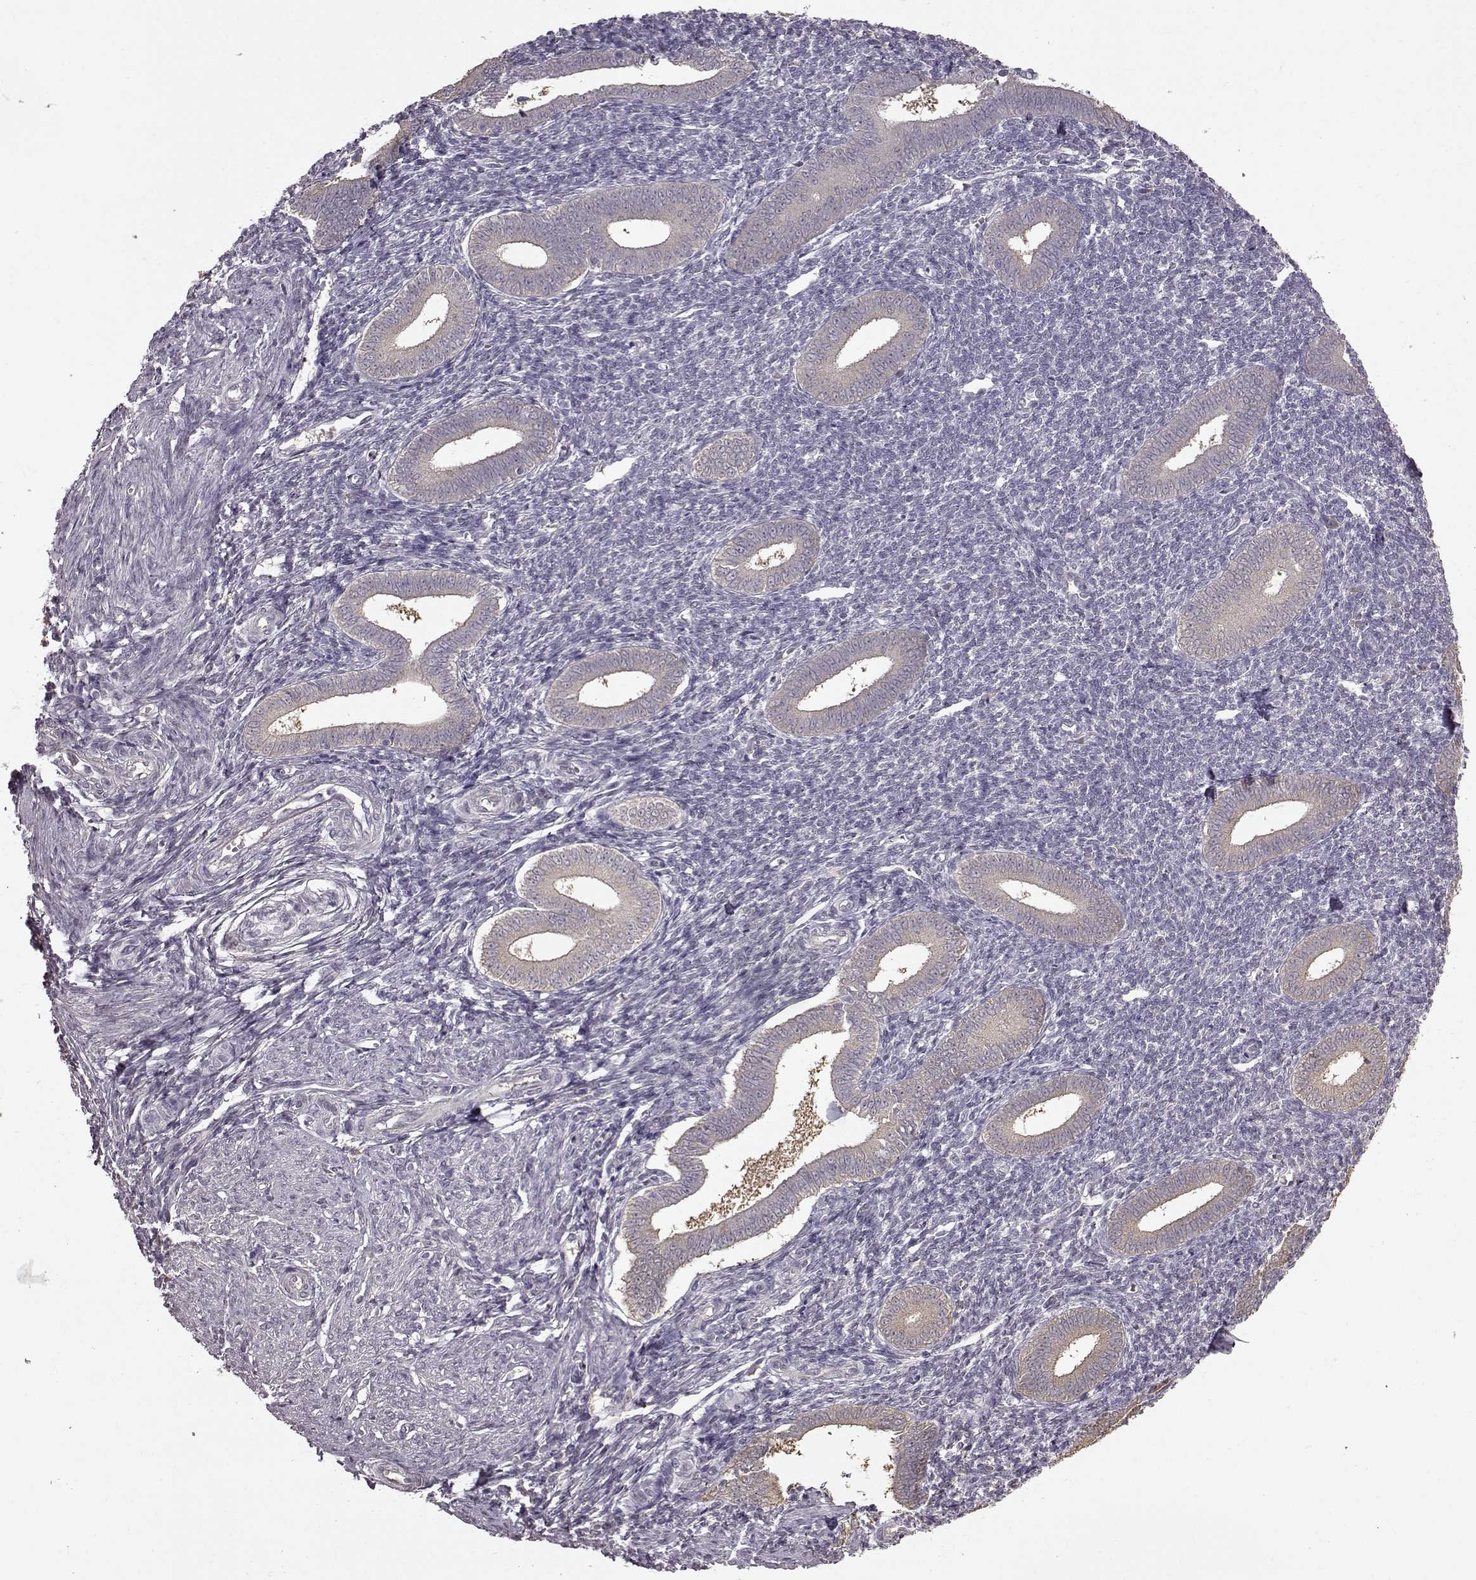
{"staining": {"intensity": "weak", "quantity": "25%-75%", "location": "cytoplasmic/membranous"}, "tissue": "endometrium", "cell_type": "Cells in endometrial stroma", "image_type": "normal", "snomed": [{"axis": "morphology", "description": "Normal tissue, NOS"}, {"axis": "topography", "description": "Endometrium"}], "caption": "Human endometrium stained with a brown dye displays weak cytoplasmic/membranous positive positivity in about 25%-75% of cells in endometrial stroma.", "gene": "NME1", "patient": {"sex": "female", "age": 25}}